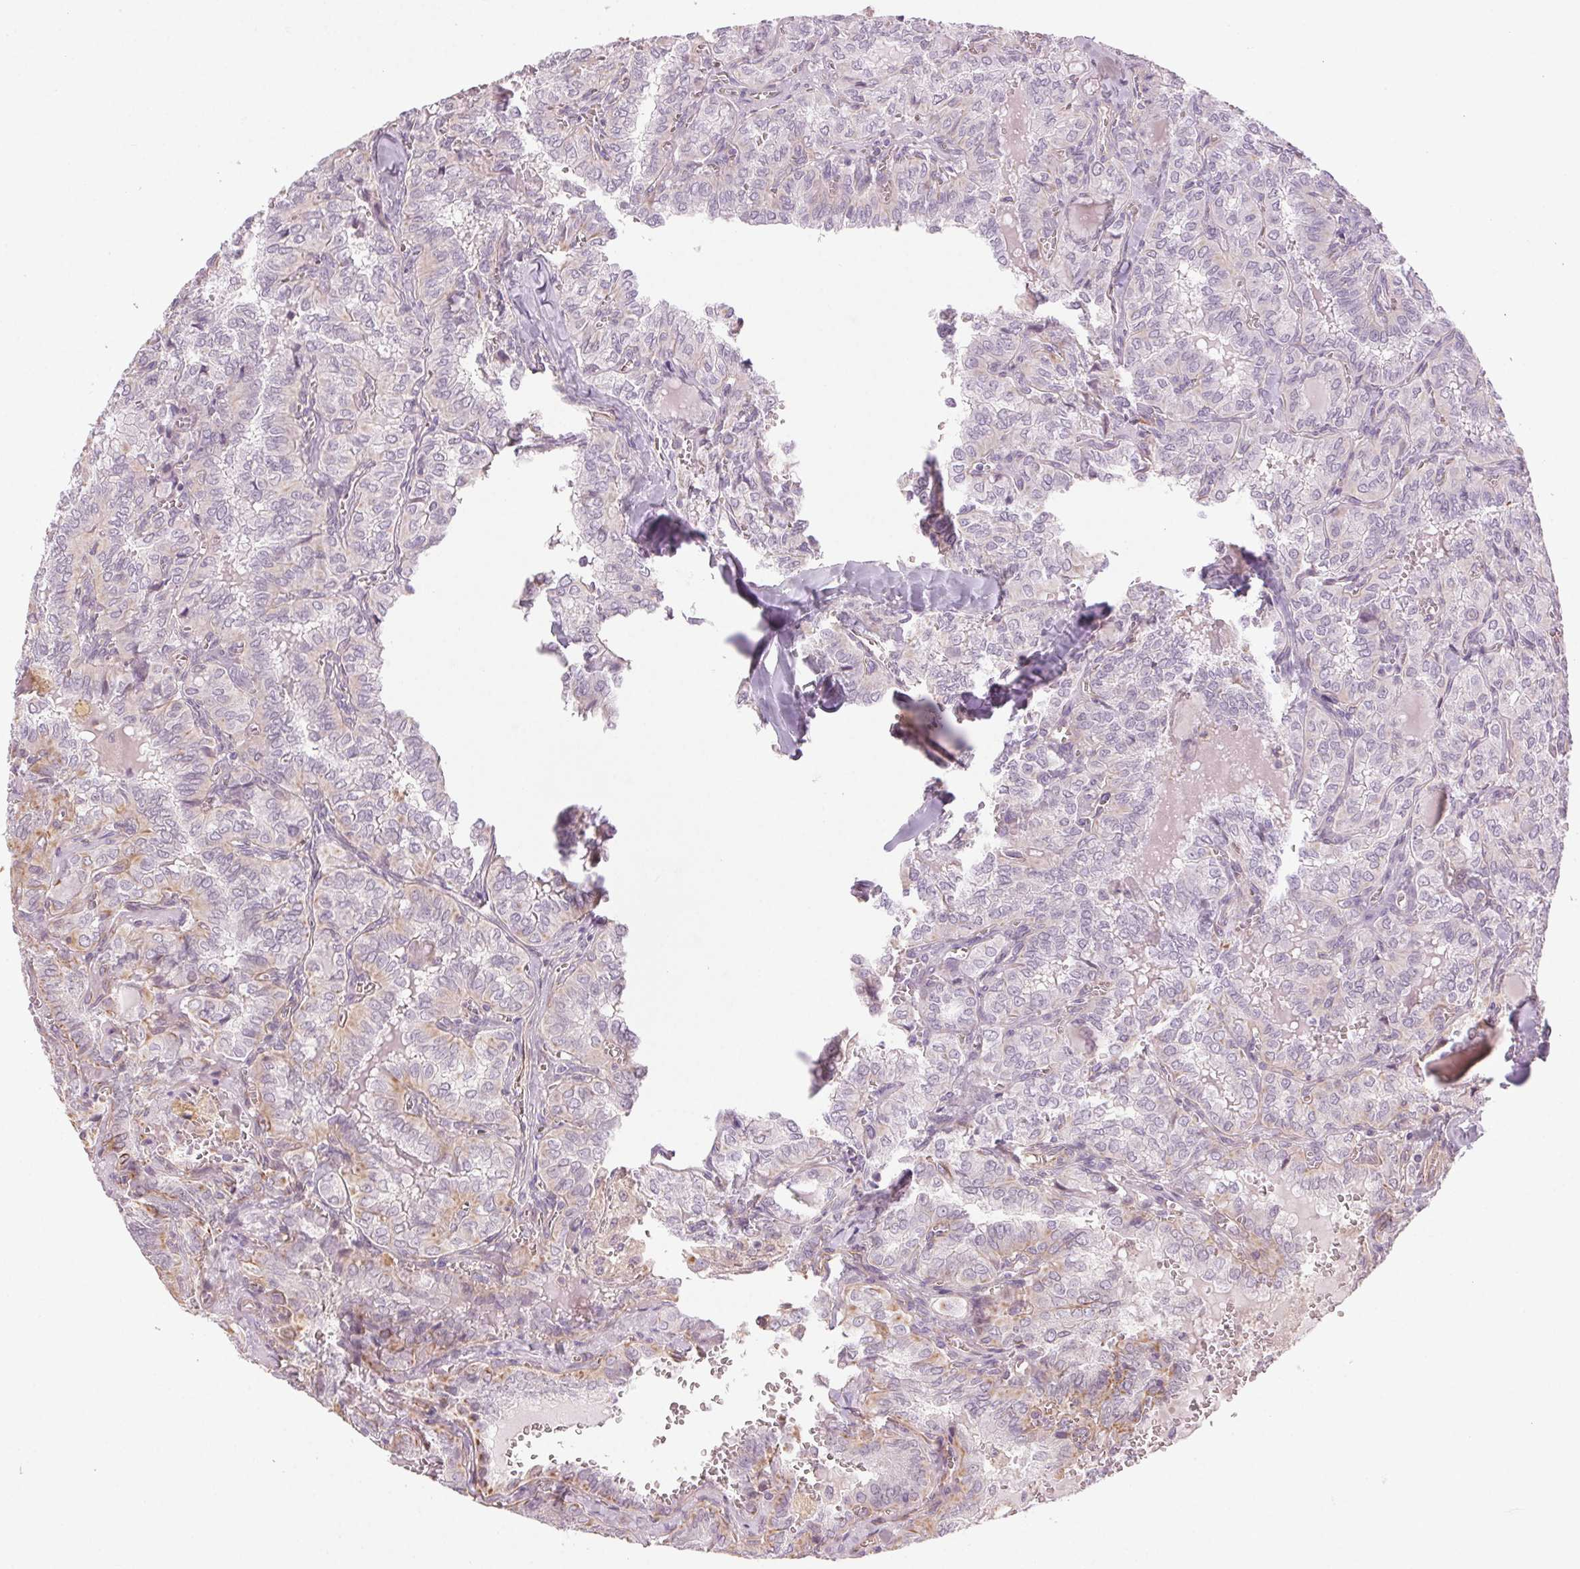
{"staining": {"intensity": "weak", "quantity": "<25%", "location": "cytoplasmic/membranous"}, "tissue": "thyroid cancer", "cell_type": "Tumor cells", "image_type": "cancer", "snomed": [{"axis": "morphology", "description": "Papillary adenocarcinoma, NOS"}, {"axis": "topography", "description": "Thyroid gland"}], "caption": "Tumor cells show no significant protein expression in papillary adenocarcinoma (thyroid).", "gene": "CCSER1", "patient": {"sex": "female", "age": 41}}